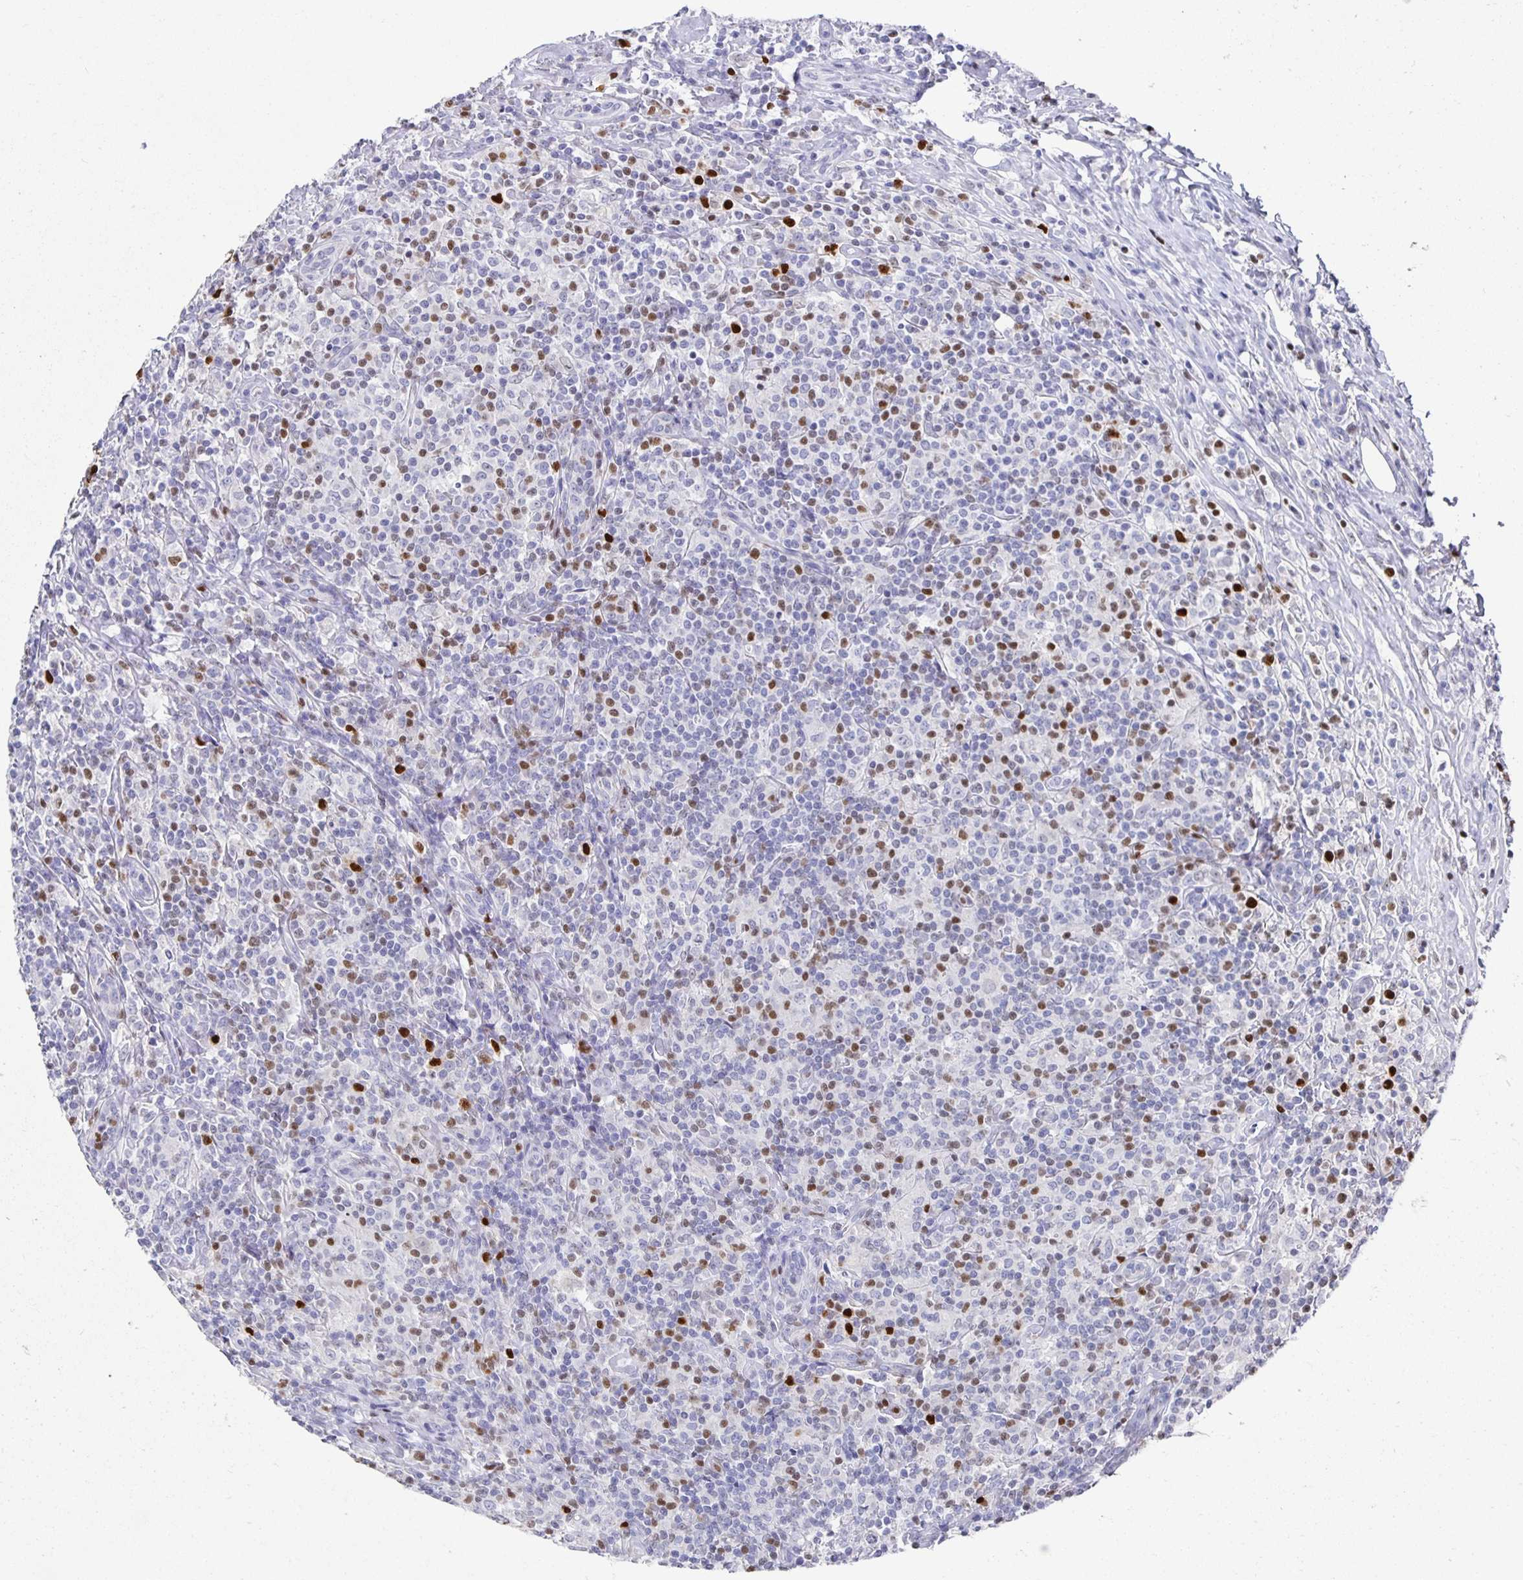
{"staining": {"intensity": "negative", "quantity": "none", "location": "none"}, "tissue": "lymphoma", "cell_type": "Tumor cells", "image_type": "cancer", "snomed": [{"axis": "morphology", "description": "Hodgkin's disease, NOS"}, {"axis": "morphology", "description": "Hodgkin's lymphoma, nodular sclerosis"}, {"axis": "topography", "description": "Lymph node"}], "caption": "Photomicrograph shows no protein staining in tumor cells of Hodgkin's disease tissue.", "gene": "RUNX2", "patient": {"sex": "female", "age": 10}}